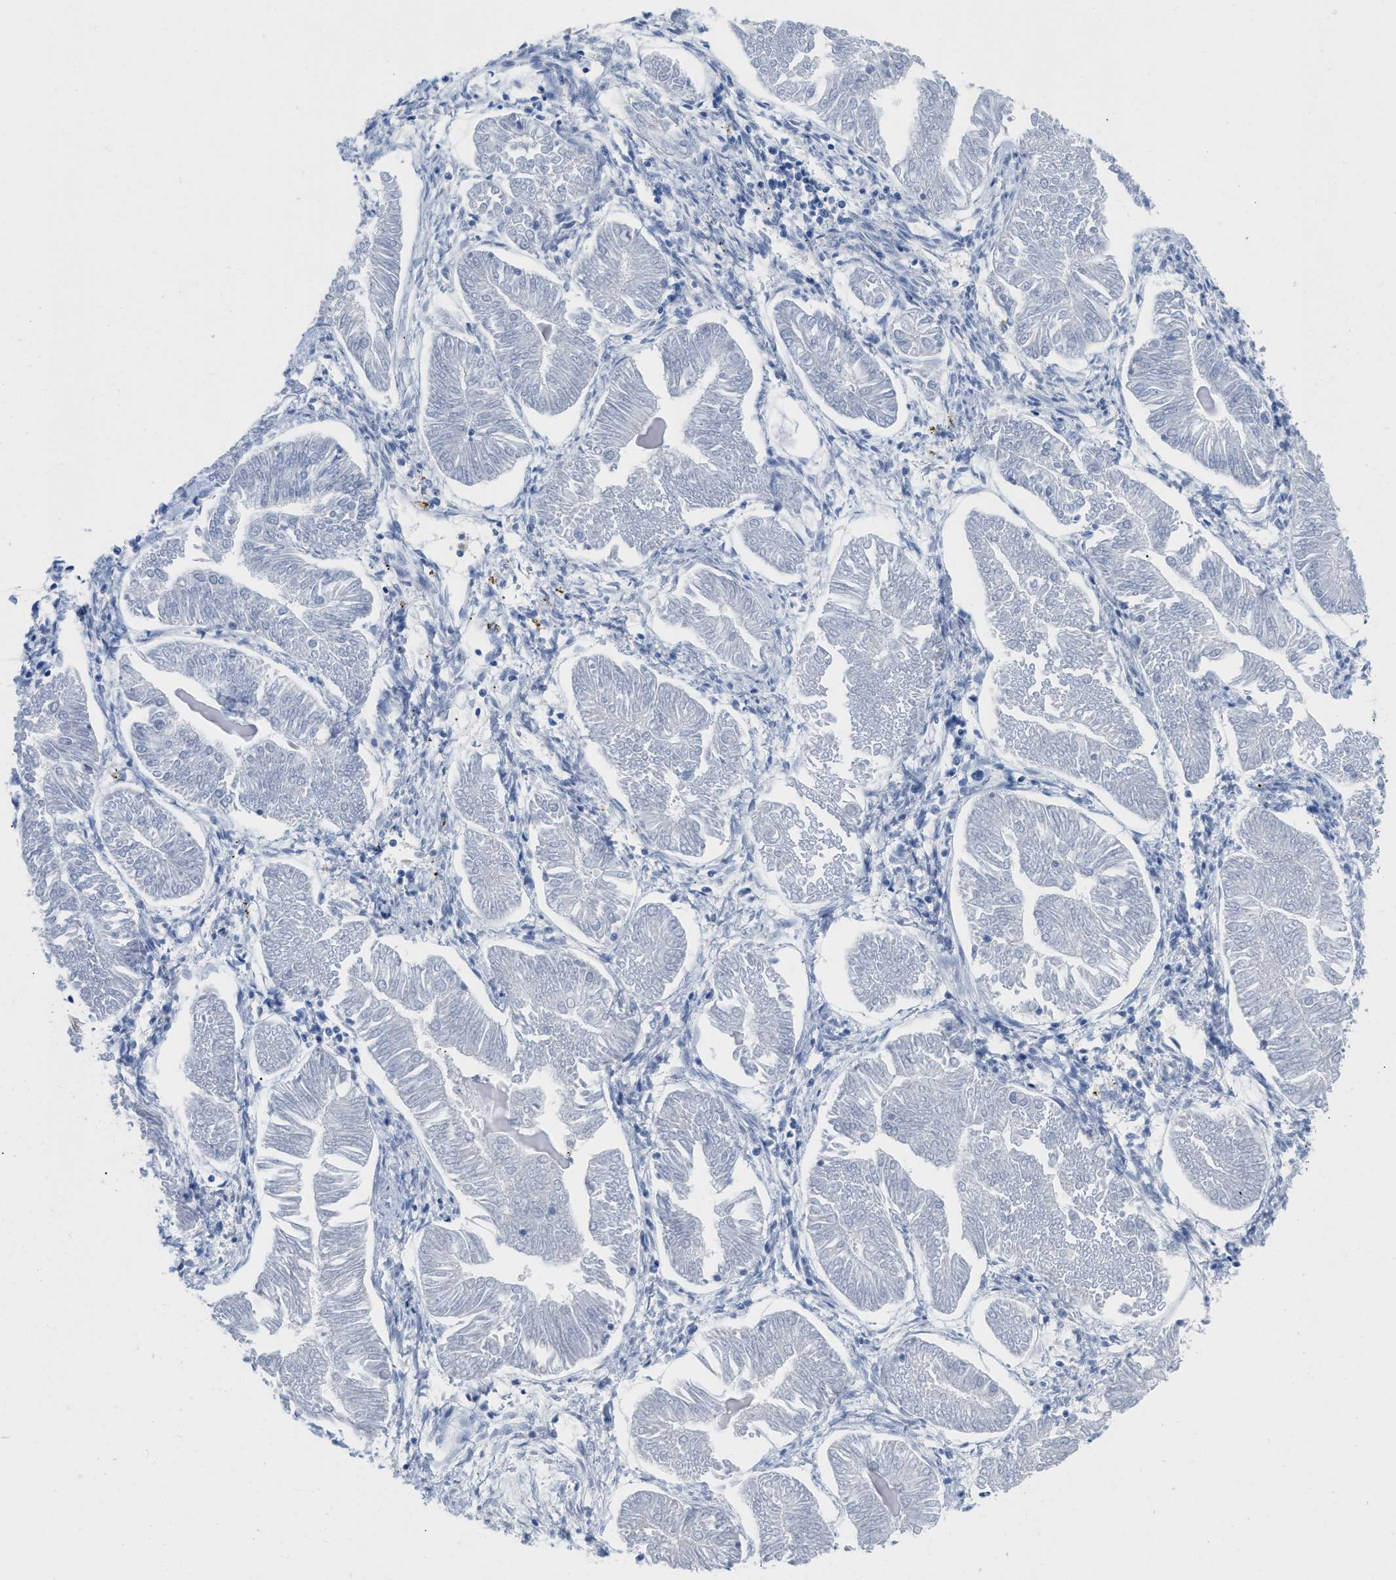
{"staining": {"intensity": "negative", "quantity": "none", "location": "none"}, "tissue": "endometrial cancer", "cell_type": "Tumor cells", "image_type": "cancer", "snomed": [{"axis": "morphology", "description": "Adenocarcinoma, NOS"}, {"axis": "topography", "description": "Endometrium"}], "caption": "High power microscopy image of an IHC micrograph of endometrial cancer, revealing no significant expression in tumor cells.", "gene": "CR1", "patient": {"sex": "female", "age": 53}}